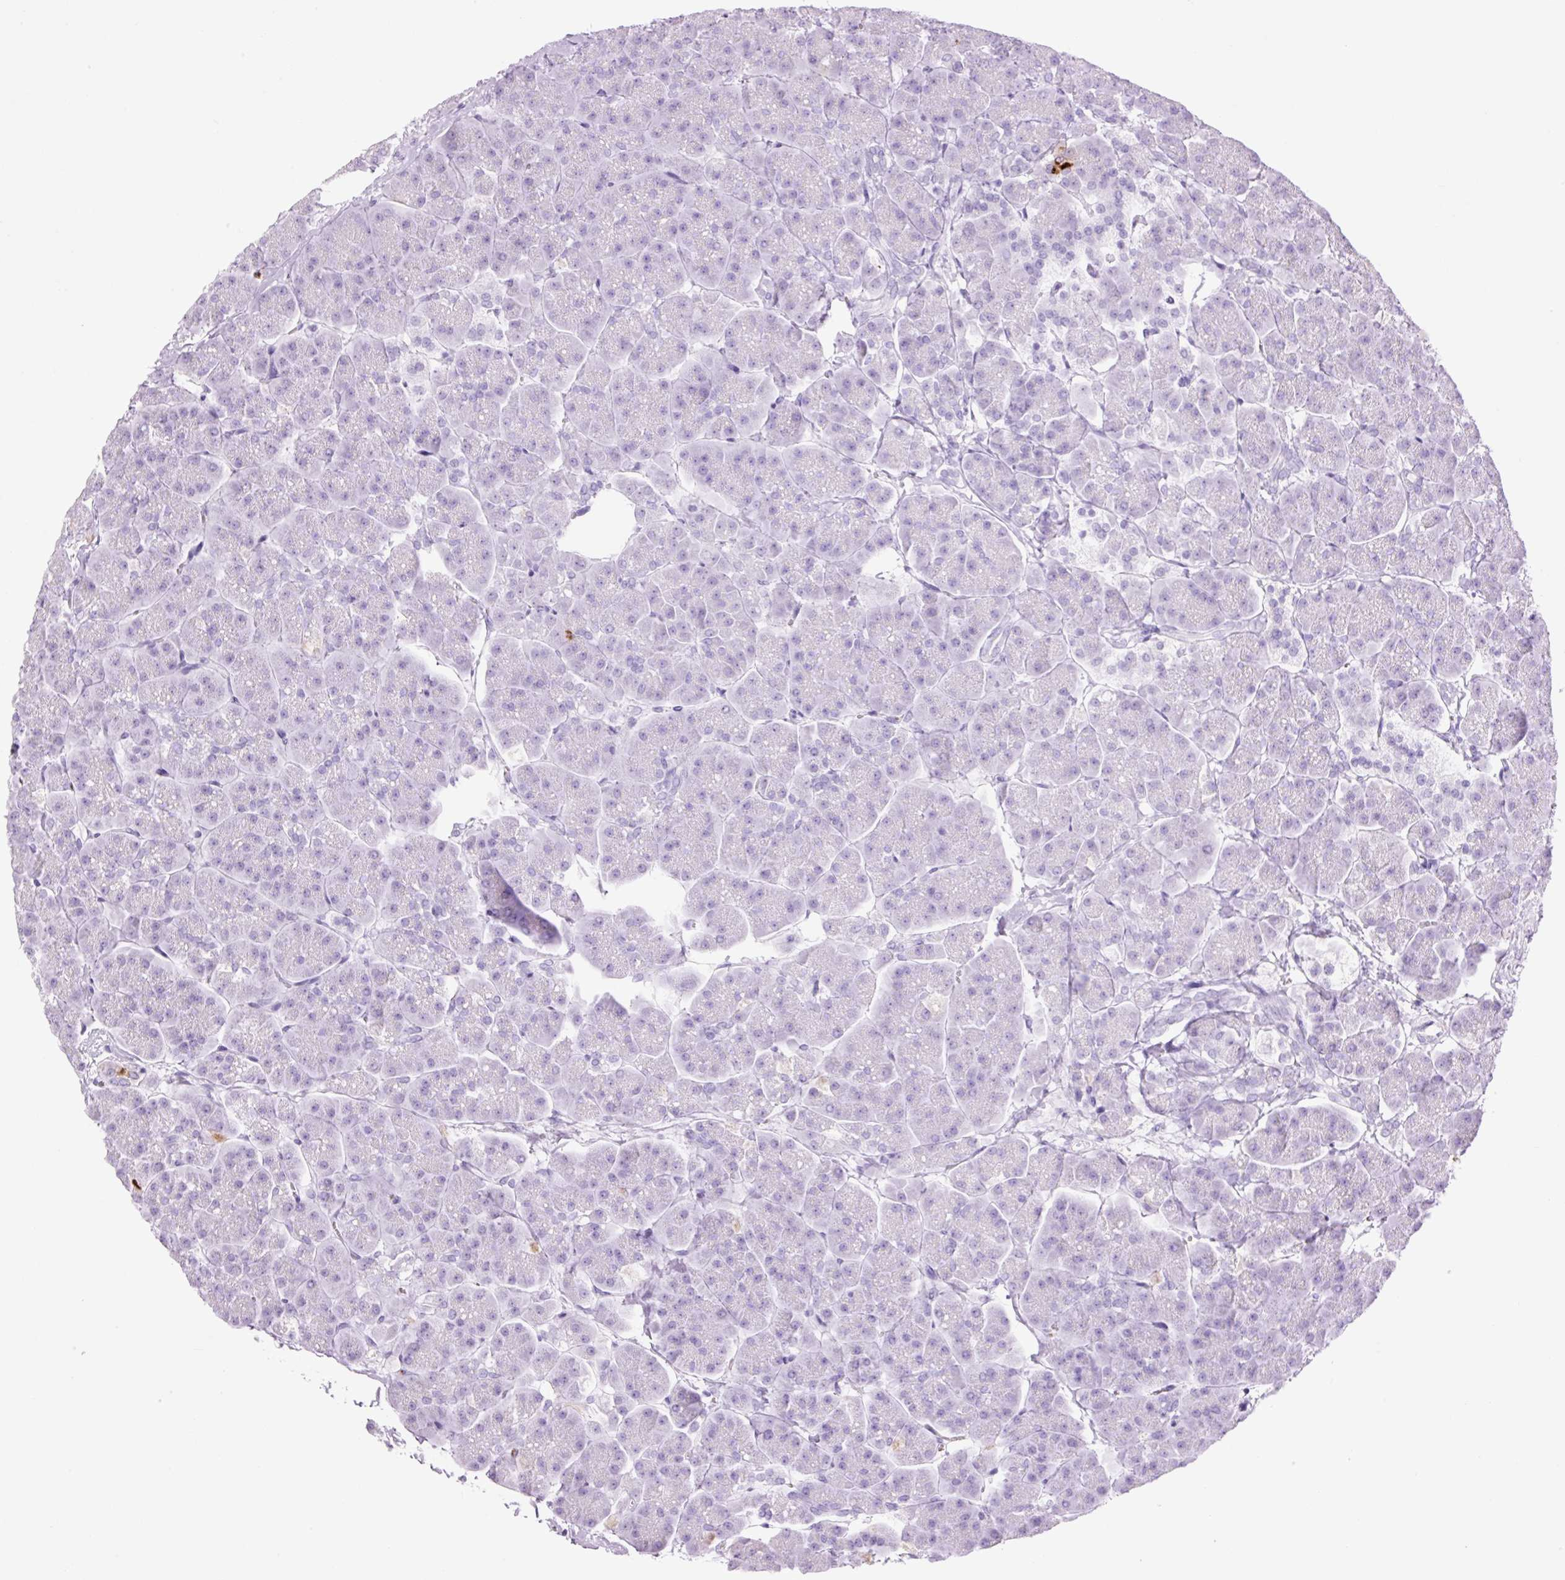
{"staining": {"intensity": "strong", "quantity": "<25%", "location": "cytoplasmic/membranous"}, "tissue": "pancreas", "cell_type": "Exocrine glandular cells", "image_type": "normal", "snomed": [{"axis": "morphology", "description": "Normal tissue, NOS"}, {"axis": "topography", "description": "Pancreas"}, {"axis": "topography", "description": "Peripheral nerve tissue"}], "caption": "A micrograph showing strong cytoplasmic/membranous positivity in approximately <25% of exocrine glandular cells in unremarkable pancreas, as visualized by brown immunohistochemical staining.", "gene": "LYZ", "patient": {"sex": "male", "age": 54}}